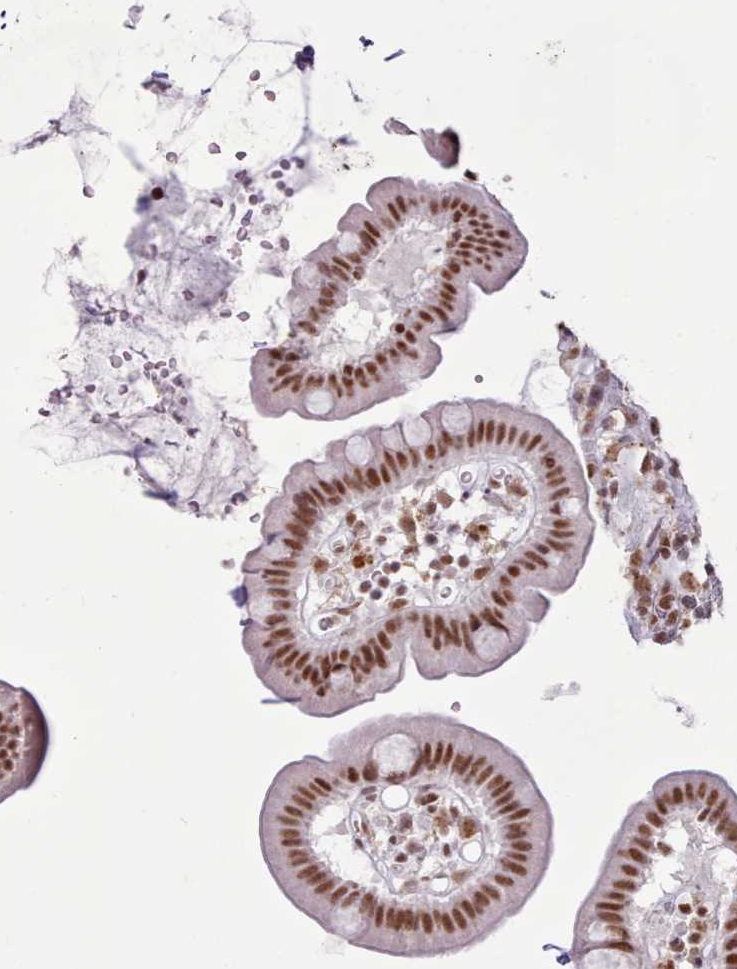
{"staining": {"intensity": "moderate", "quantity": ">75%", "location": "nuclear"}, "tissue": "small intestine", "cell_type": "Glandular cells", "image_type": "normal", "snomed": [{"axis": "morphology", "description": "Normal tissue, NOS"}, {"axis": "topography", "description": "Small intestine"}], "caption": "Human small intestine stained for a protein (brown) reveals moderate nuclear positive staining in about >75% of glandular cells.", "gene": "TAF15", "patient": {"sex": "female", "age": 68}}